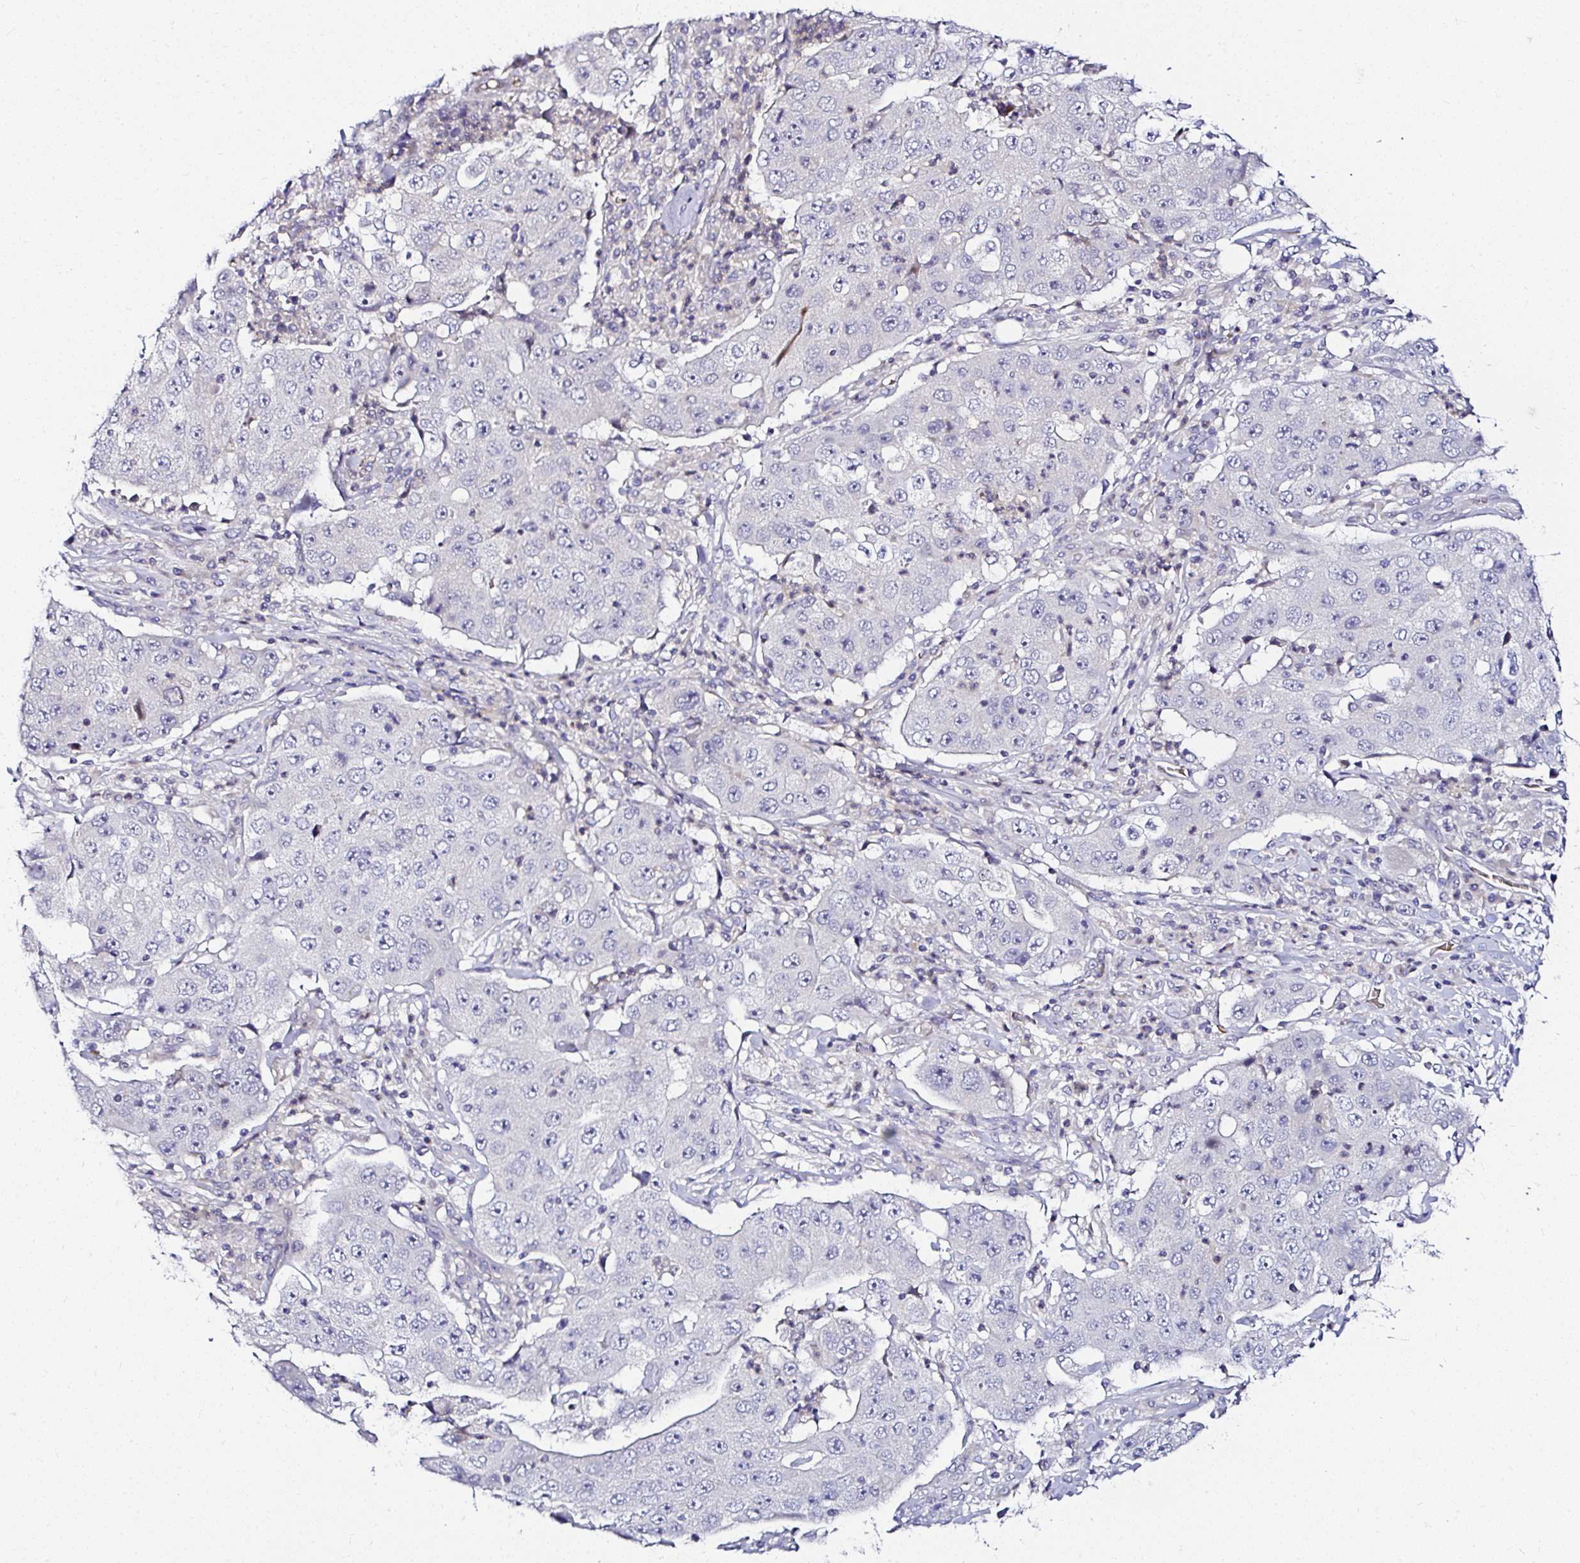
{"staining": {"intensity": "negative", "quantity": "none", "location": "none"}, "tissue": "lung cancer", "cell_type": "Tumor cells", "image_type": "cancer", "snomed": [{"axis": "morphology", "description": "Squamous cell carcinoma, NOS"}, {"axis": "topography", "description": "Lung"}], "caption": "DAB immunohistochemical staining of lung cancer reveals no significant positivity in tumor cells. The staining was performed using DAB to visualize the protein expression in brown, while the nuclei were stained in blue with hematoxylin (Magnification: 20x).", "gene": "DEPDC5", "patient": {"sex": "male", "age": 64}}